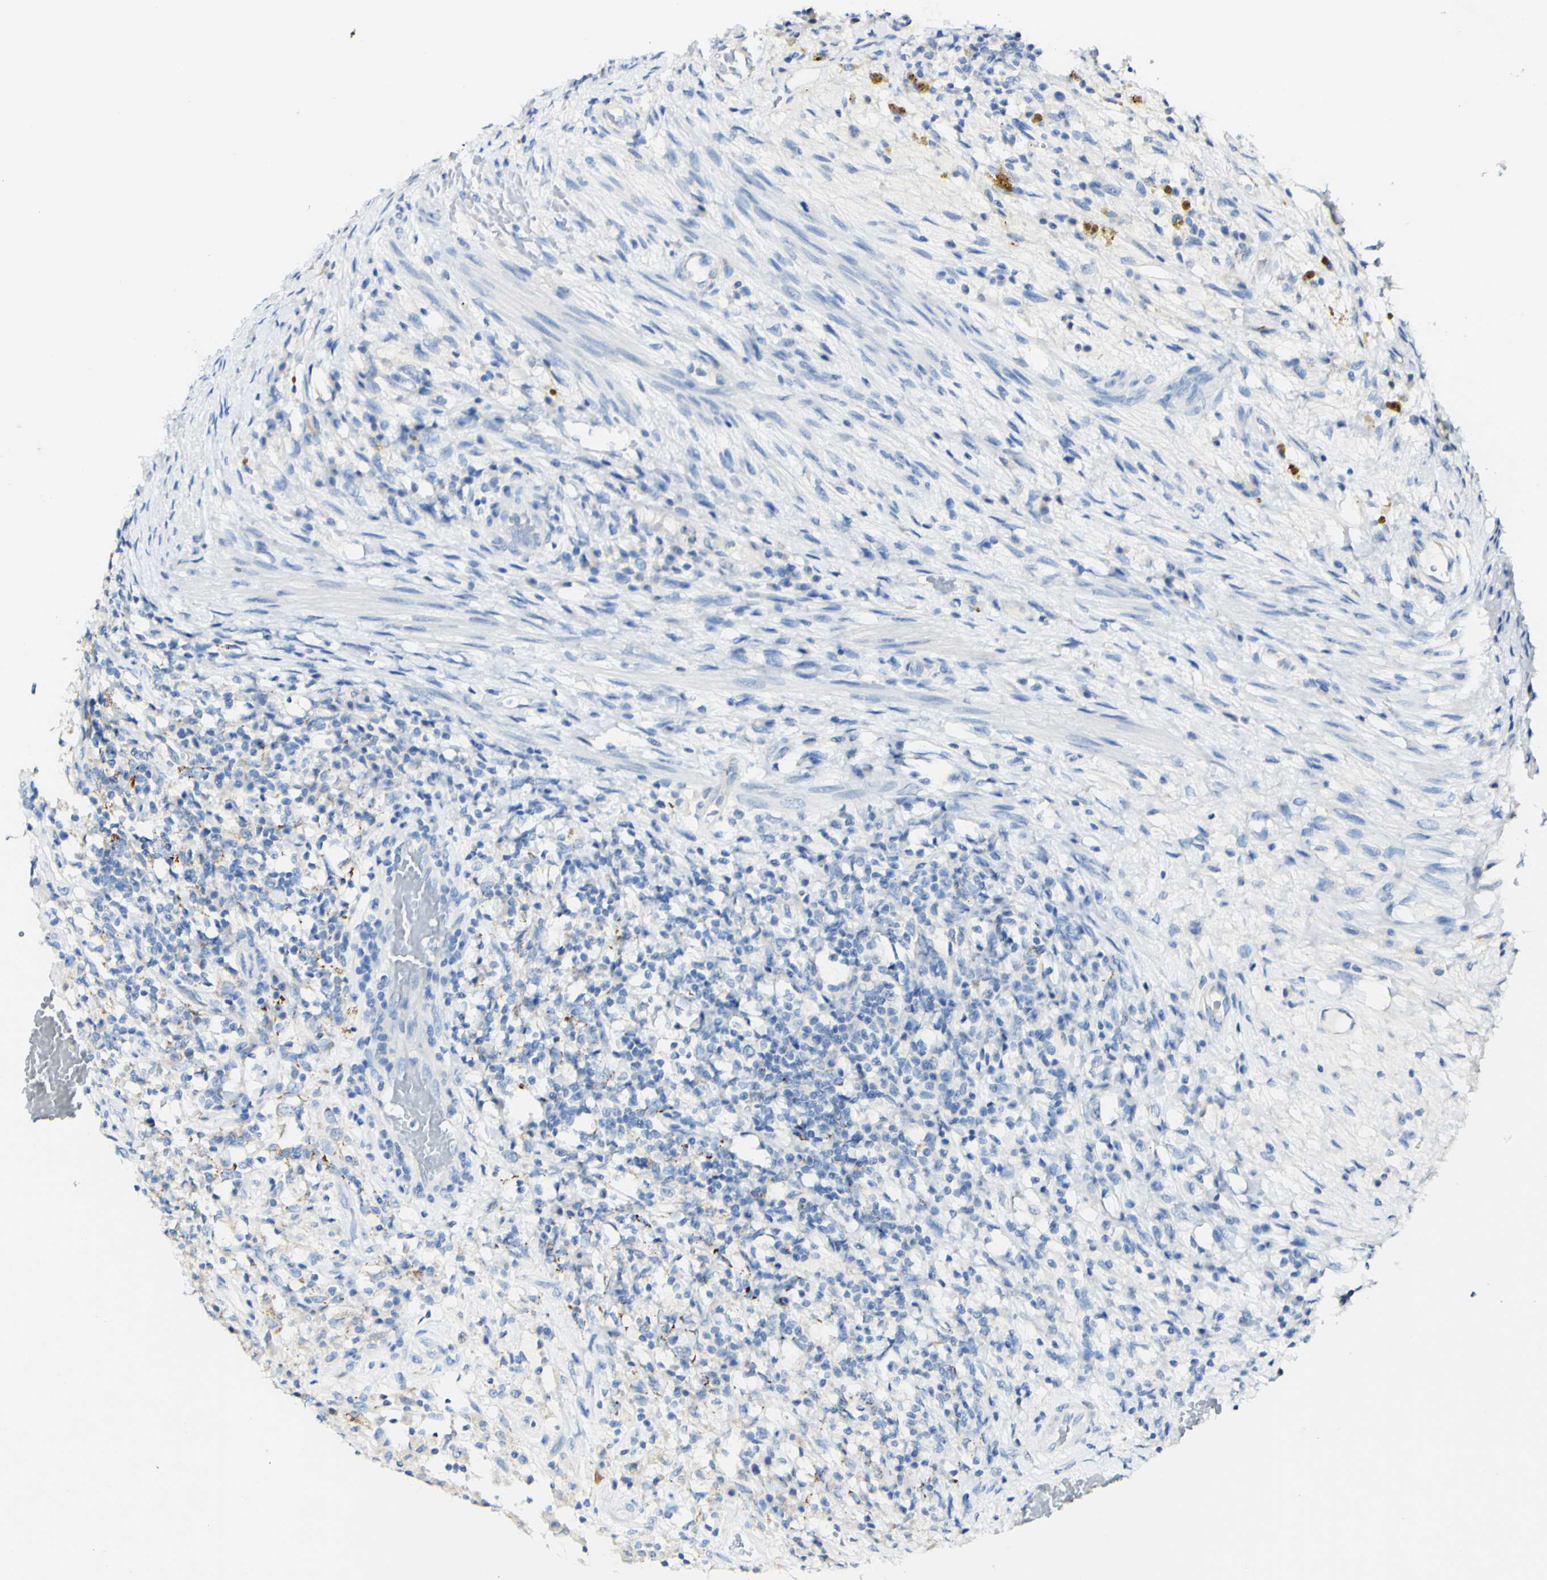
{"staining": {"intensity": "negative", "quantity": "none", "location": "none"}, "tissue": "testis cancer", "cell_type": "Tumor cells", "image_type": "cancer", "snomed": [{"axis": "morphology", "description": "Carcinoma, Embryonal, NOS"}, {"axis": "topography", "description": "Testis"}], "caption": "This is a micrograph of immunohistochemistry staining of testis cancer, which shows no expression in tumor cells. (DAB (3,3'-diaminobenzidine) IHC with hematoxylin counter stain).", "gene": "FGF4", "patient": {"sex": "male", "age": 26}}